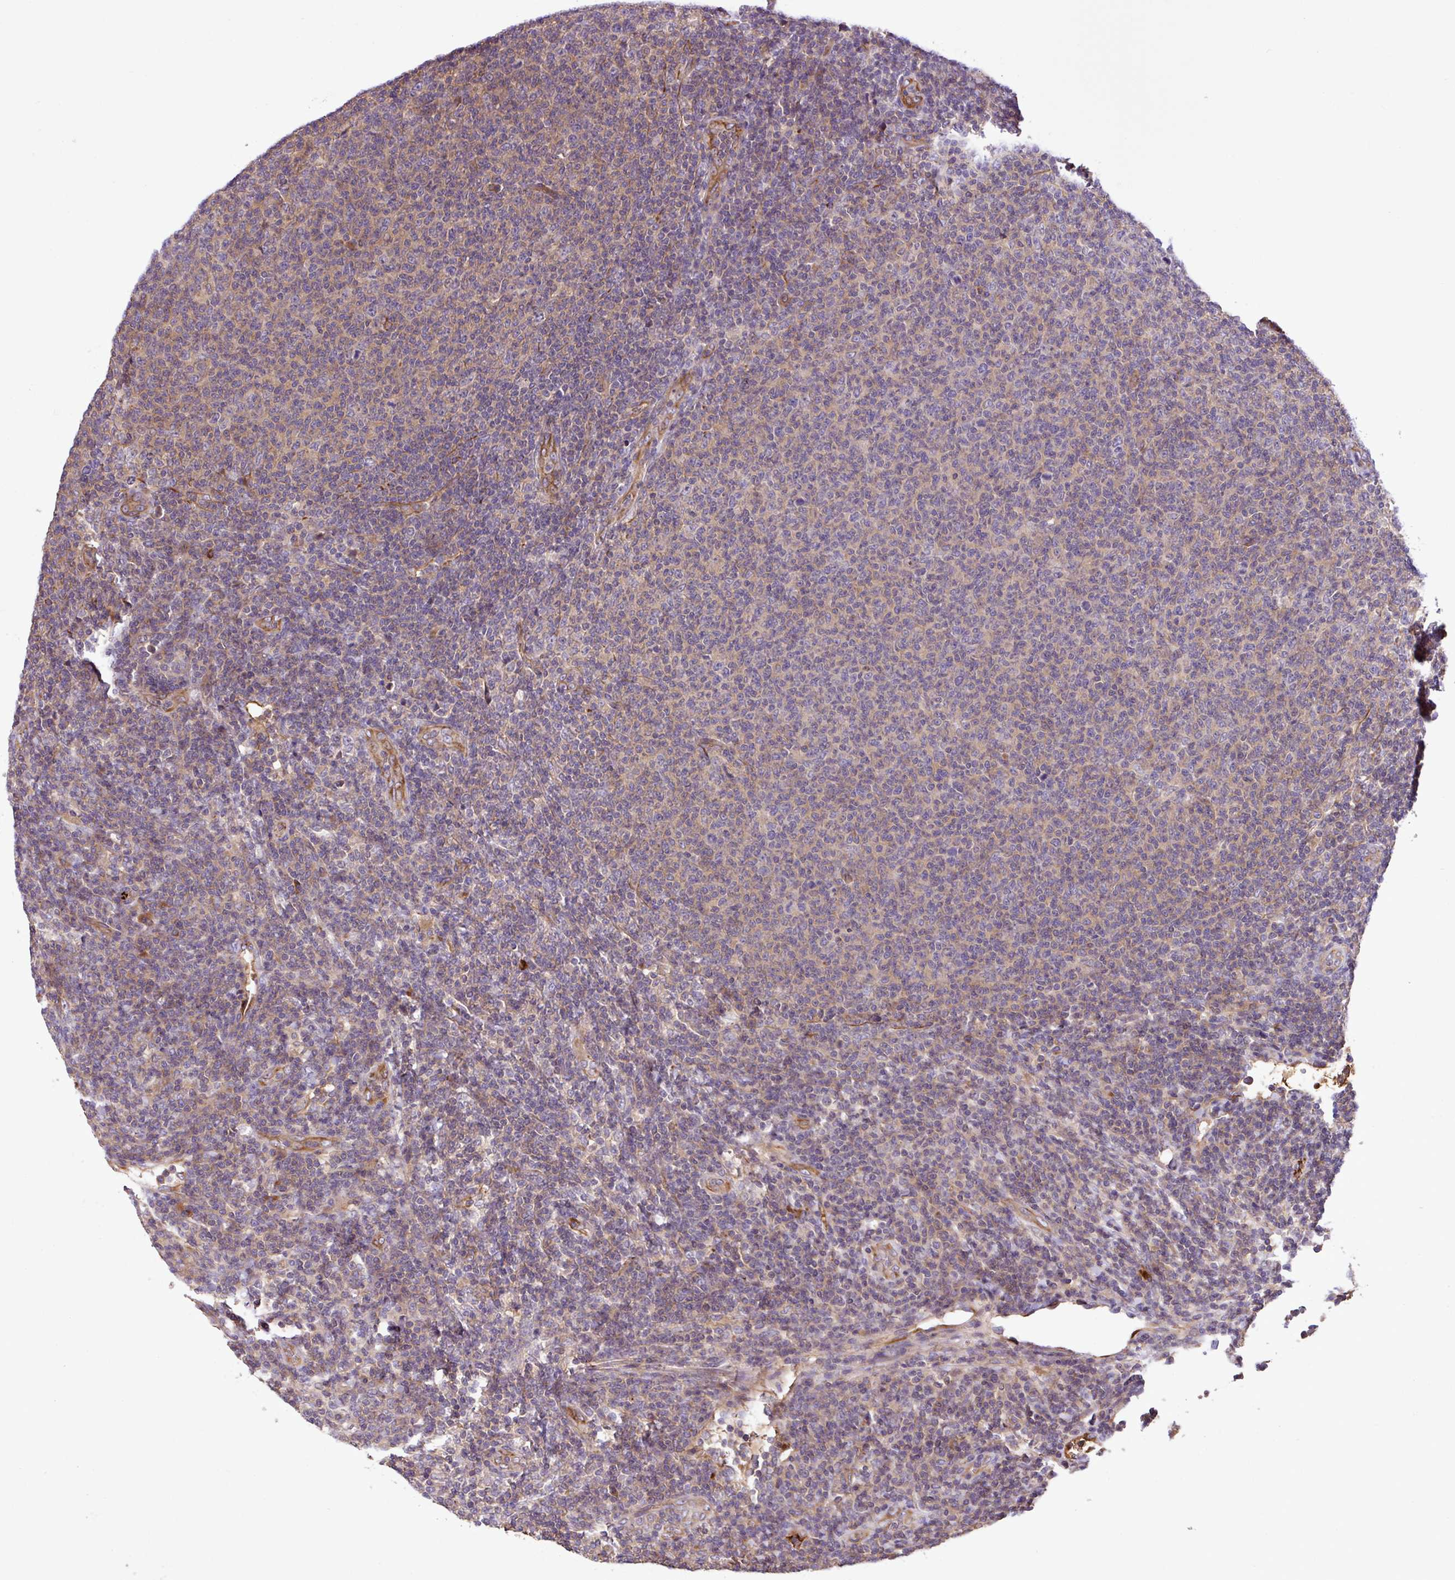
{"staining": {"intensity": "negative", "quantity": "none", "location": "none"}, "tissue": "lymphoma", "cell_type": "Tumor cells", "image_type": "cancer", "snomed": [{"axis": "morphology", "description": "Malignant lymphoma, non-Hodgkin's type, Low grade"}, {"axis": "topography", "description": "Lymph node"}], "caption": "Tumor cells show no significant protein expression in malignant lymphoma, non-Hodgkin's type (low-grade).", "gene": "ZNF266", "patient": {"sex": "male", "age": 66}}